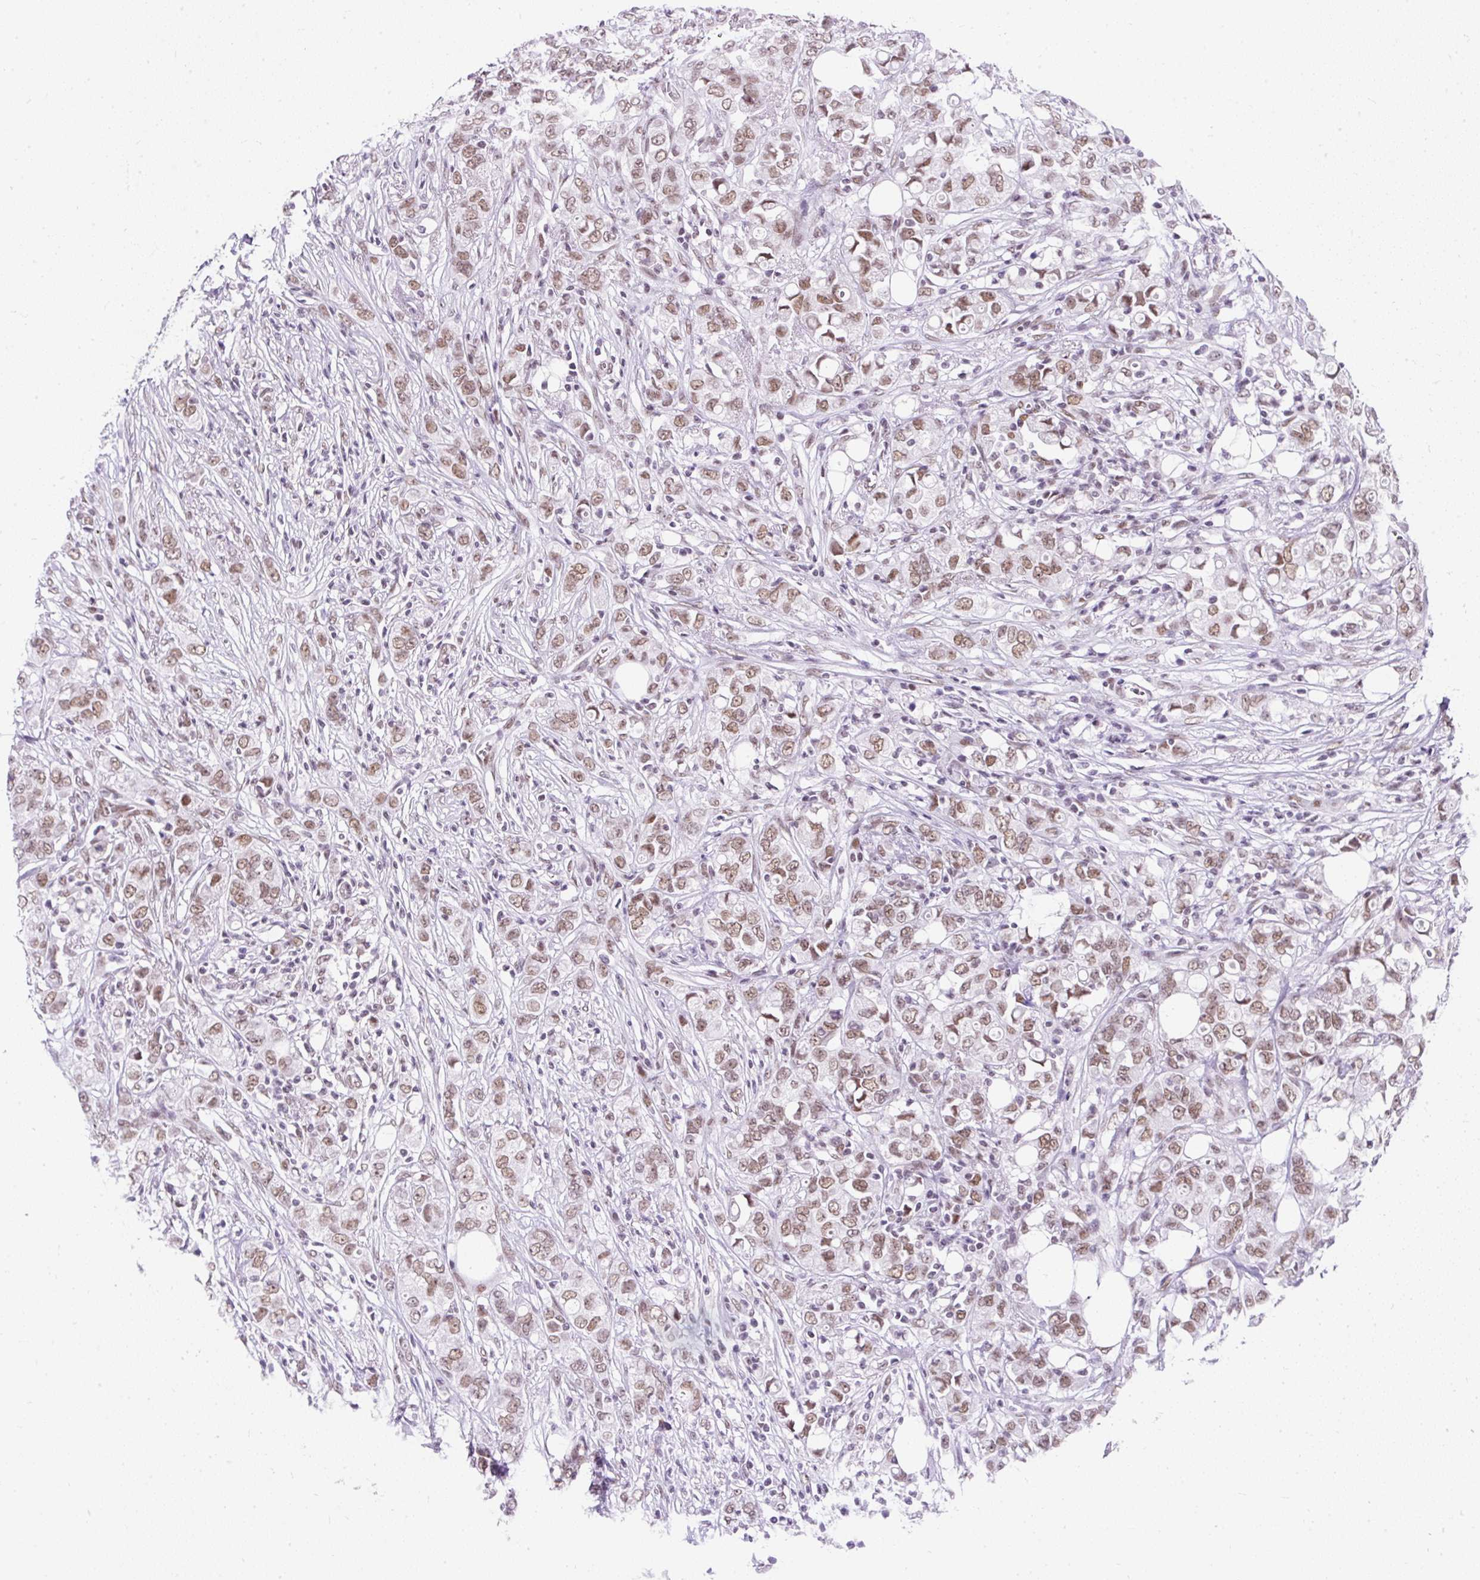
{"staining": {"intensity": "moderate", "quantity": ">75%", "location": "nuclear"}, "tissue": "breast cancer", "cell_type": "Tumor cells", "image_type": "cancer", "snomed": [{"axis": "morphology", "description": "Lobular carcinoma"}, {"axis": "topography", "description": "Breast"}], "caption": "A brown stain shows moderate nuclear staining of a protein in lobular carcinoma (breast) tumor cells. (DAB IHC, brown staining for protein, blue staining for nuclei).", "gene": "PLCXD2", "patient": {"sex": "female", "age": 91}}